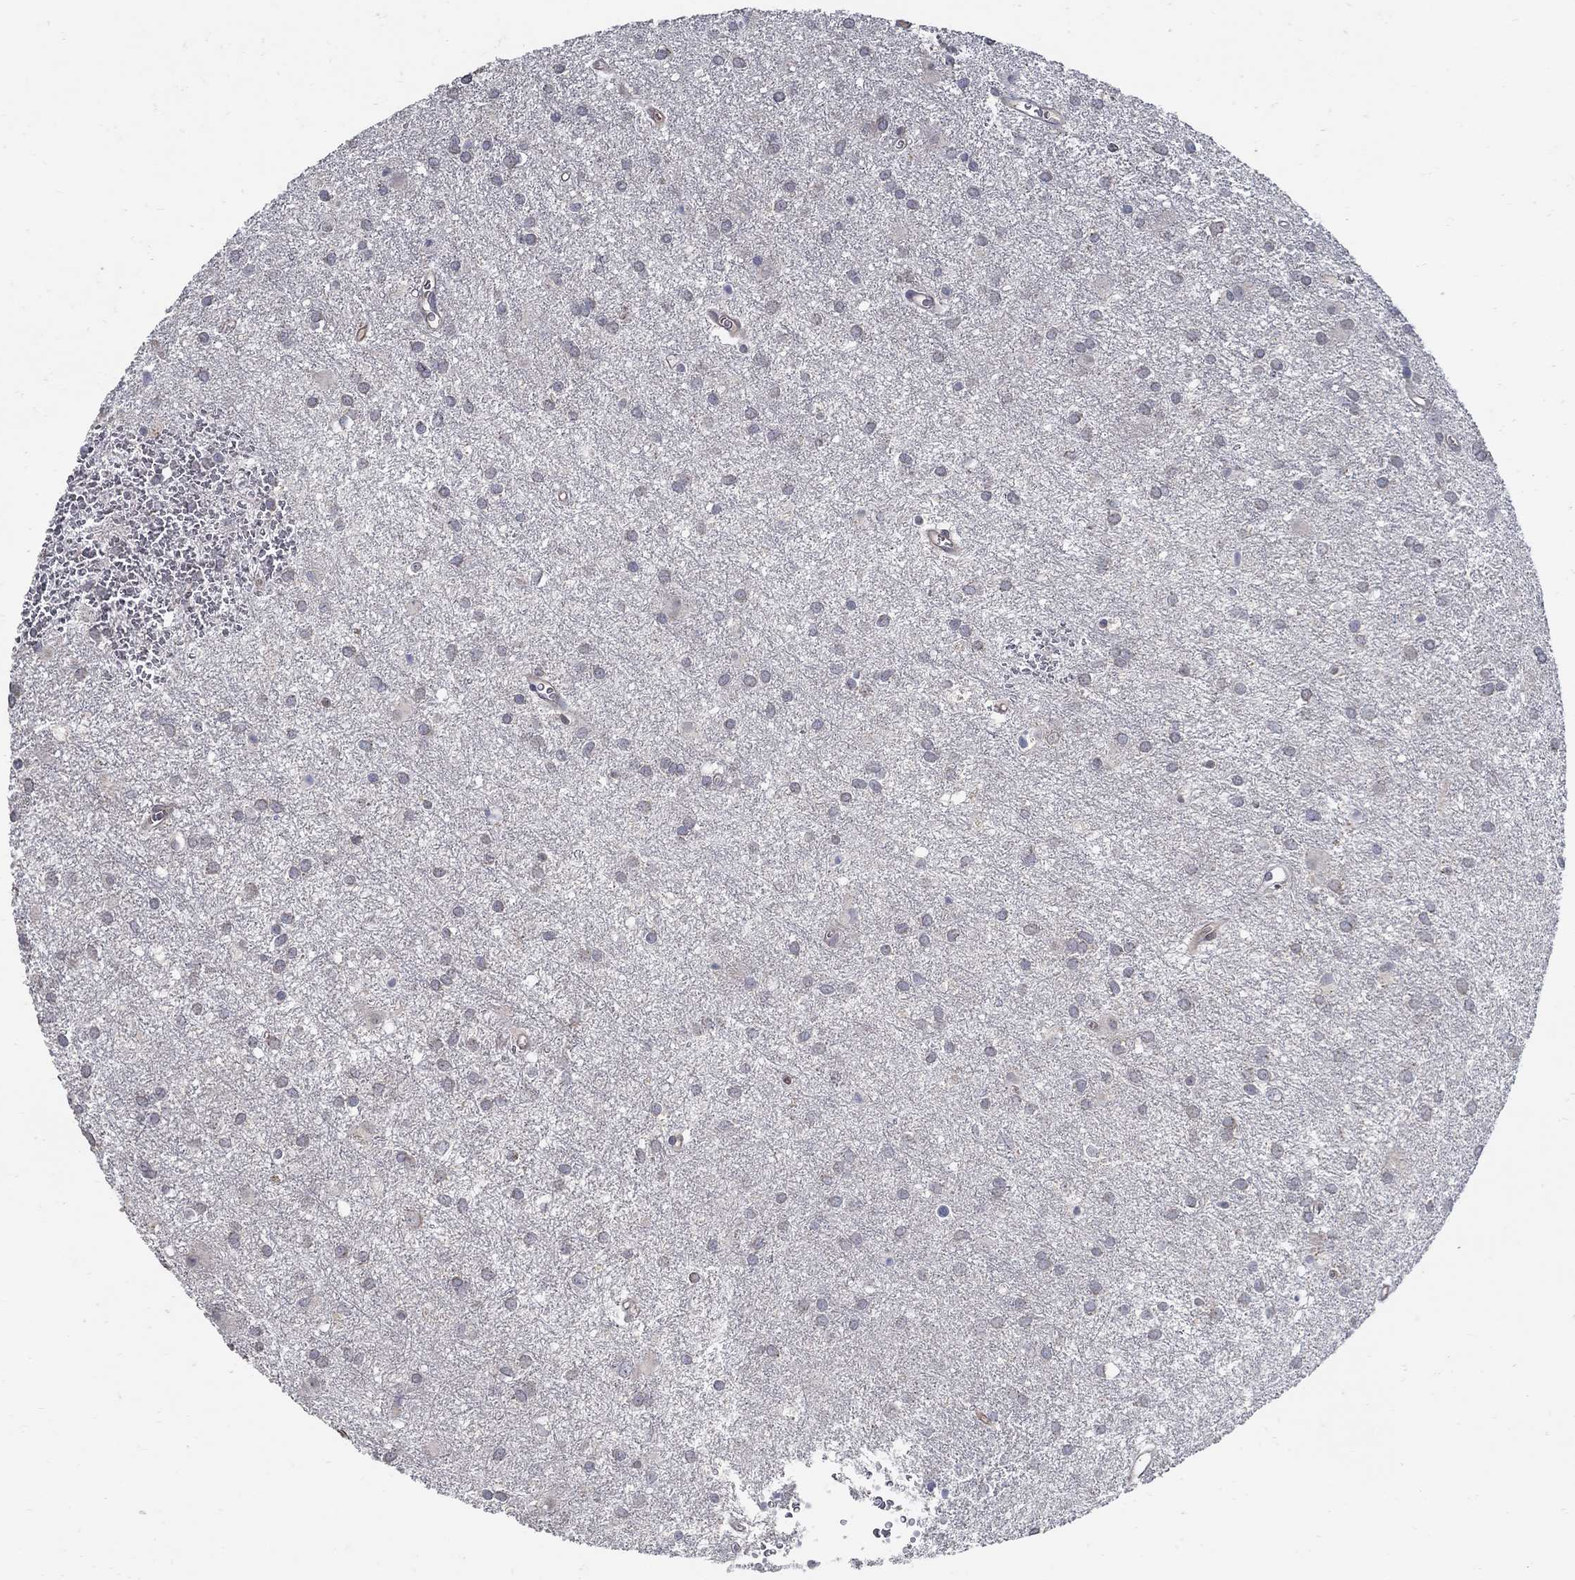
{"staining": {"intensity": "negative", "quantity": "none", "location": "none"}, "tissue": "glioma", "cell_type": "Tumor cells", "image_type": "cancer", "snomed": [{"axis": "morphology", "description": "Glioma, malignant, Low grade"}, {"axis": "topography", "description": "Brain"}], "caption": "Histopathology image shows no protein positivity in tumor cells of malignant glioma (low-grade) tissue.", "gene": "MTHFR", "patient": {"sex": "male", "age": 58}}